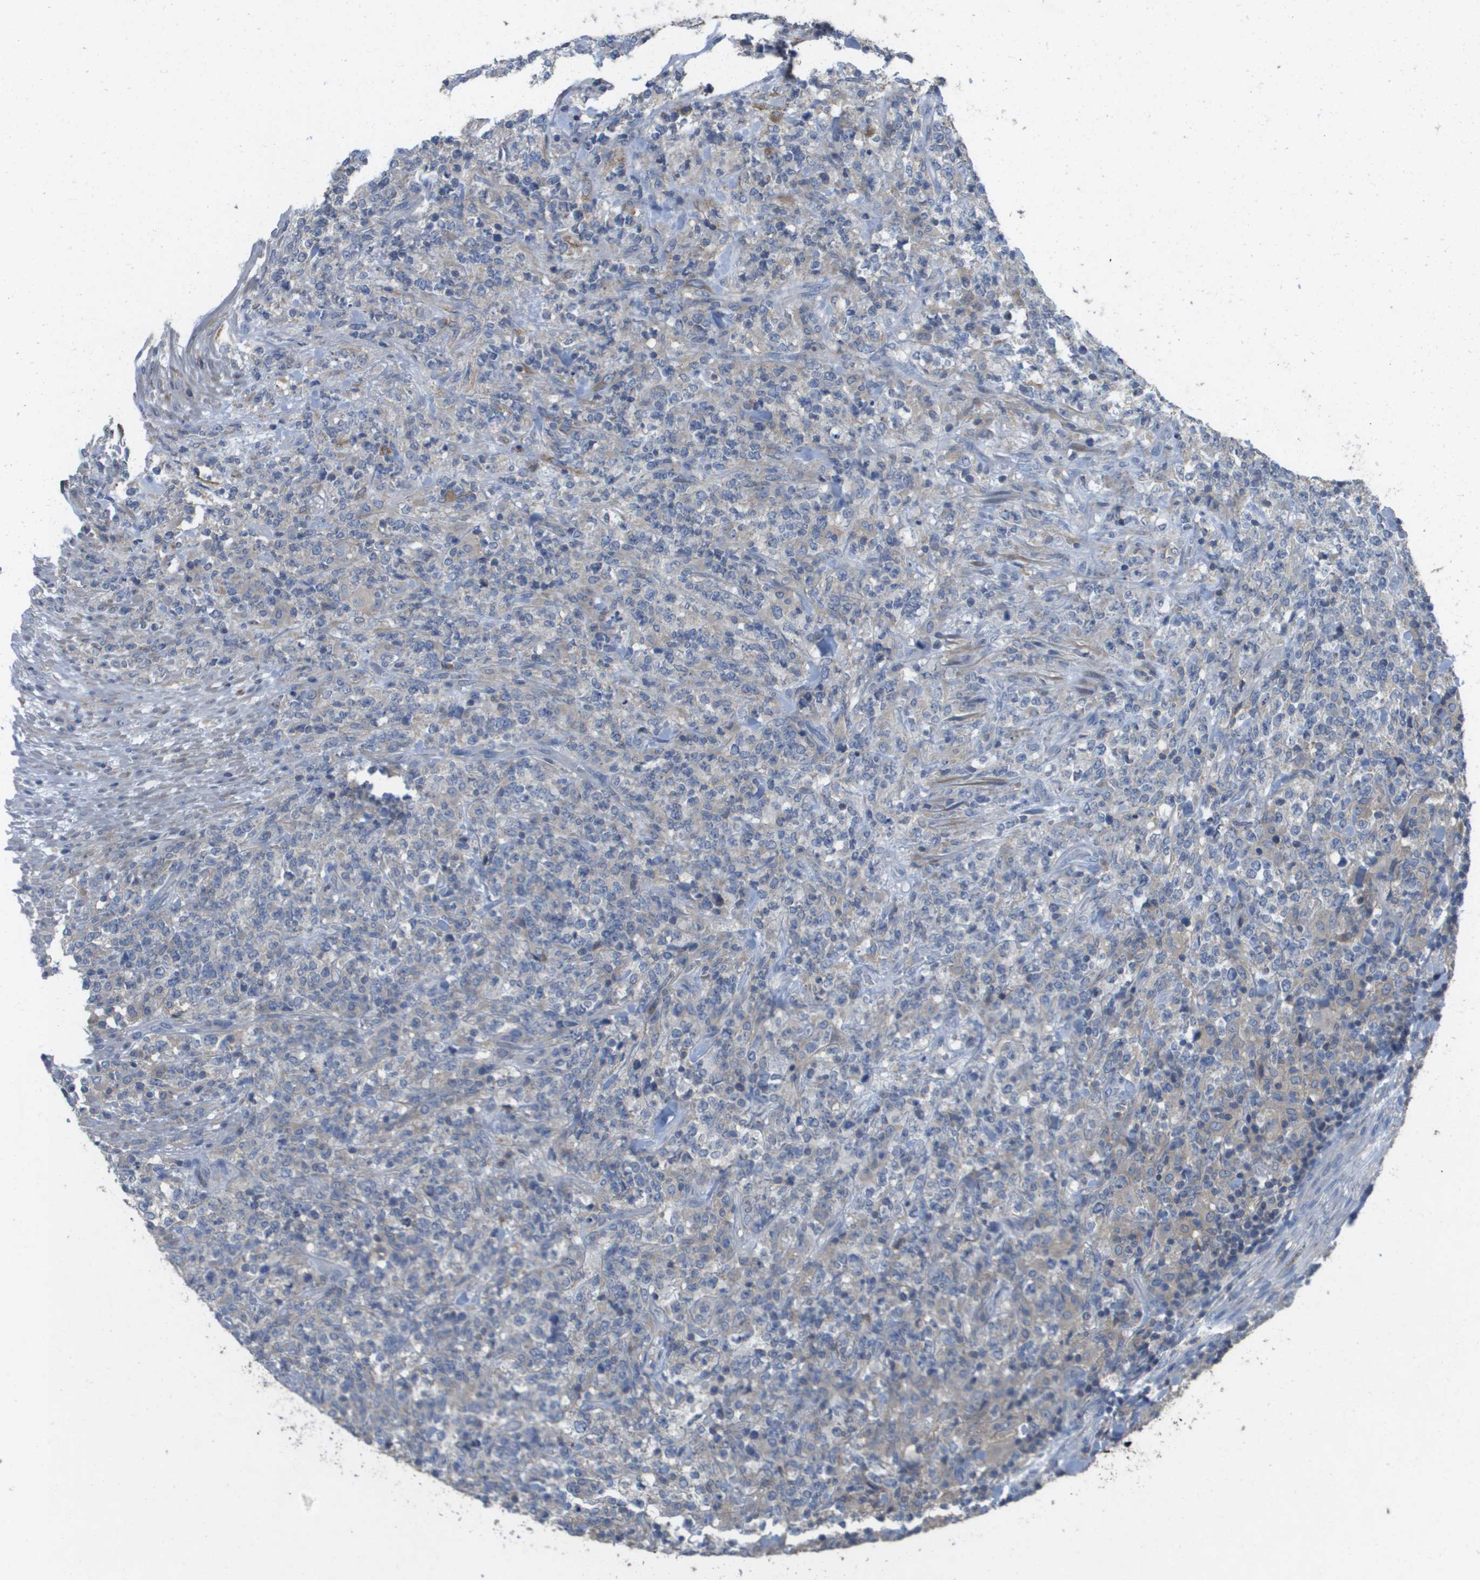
{"staining": {"intensity": "negative", "quantity": "none", "location": "none"}, "tissue": "lymphoma", "cell_type": "Tumor cells", "image_type": "cancer", "snomed": [{"axis": "morphology", "description": "Malignant lymphoma, non-Hodgkin's type, High grade"}, {"axis": "topography", "description": "Soft tissue"}], "caption": "This is a histopathology image of immunohistochemistry staining of lymphoma, which shows no positivity in tumor cells.", "gene": "CLCA4", "patient": {"sex": "male", "age": 18}}